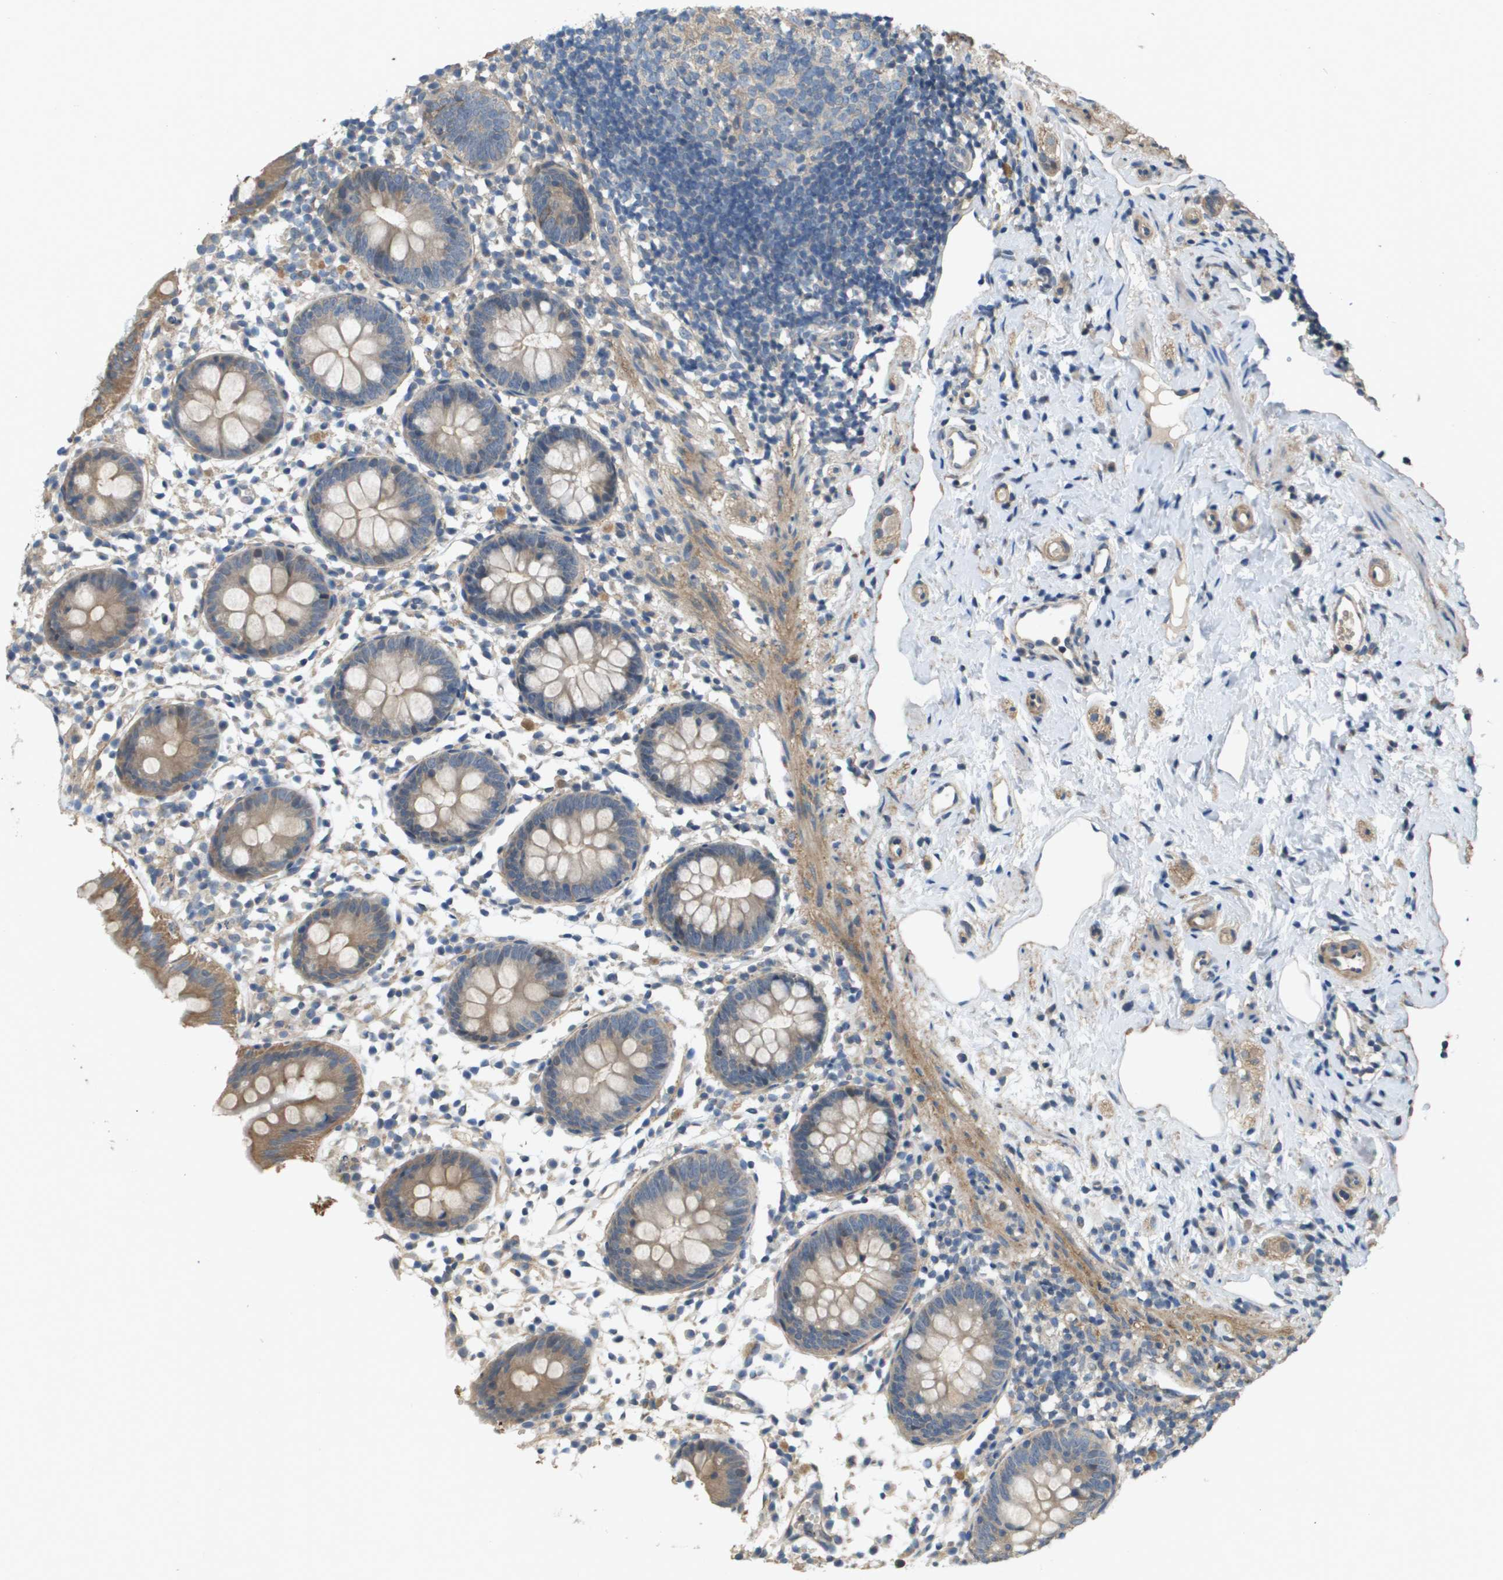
{"staining": {"intensity": "moderate", "quantity": ">75%", "location": "cytoplasmic/membranous"}, "tissue": "appendix", "cell_type": "Glandular cells", "image_type": "normal", "snomed": [{"axis": "morphology", "description": "Normal tissue, NOS"}, {"axis": "topography", "description": "Appendix"}], "caption": "A brown stain shows moderate cytoplasmic/membranous staining of a protein in glandular cells of unremarkable appendix. (Brightfield microscopy of DAB IHC at high magnification).", "gene": "KRT23", "patient": {"sex": "female", "age": 20}}